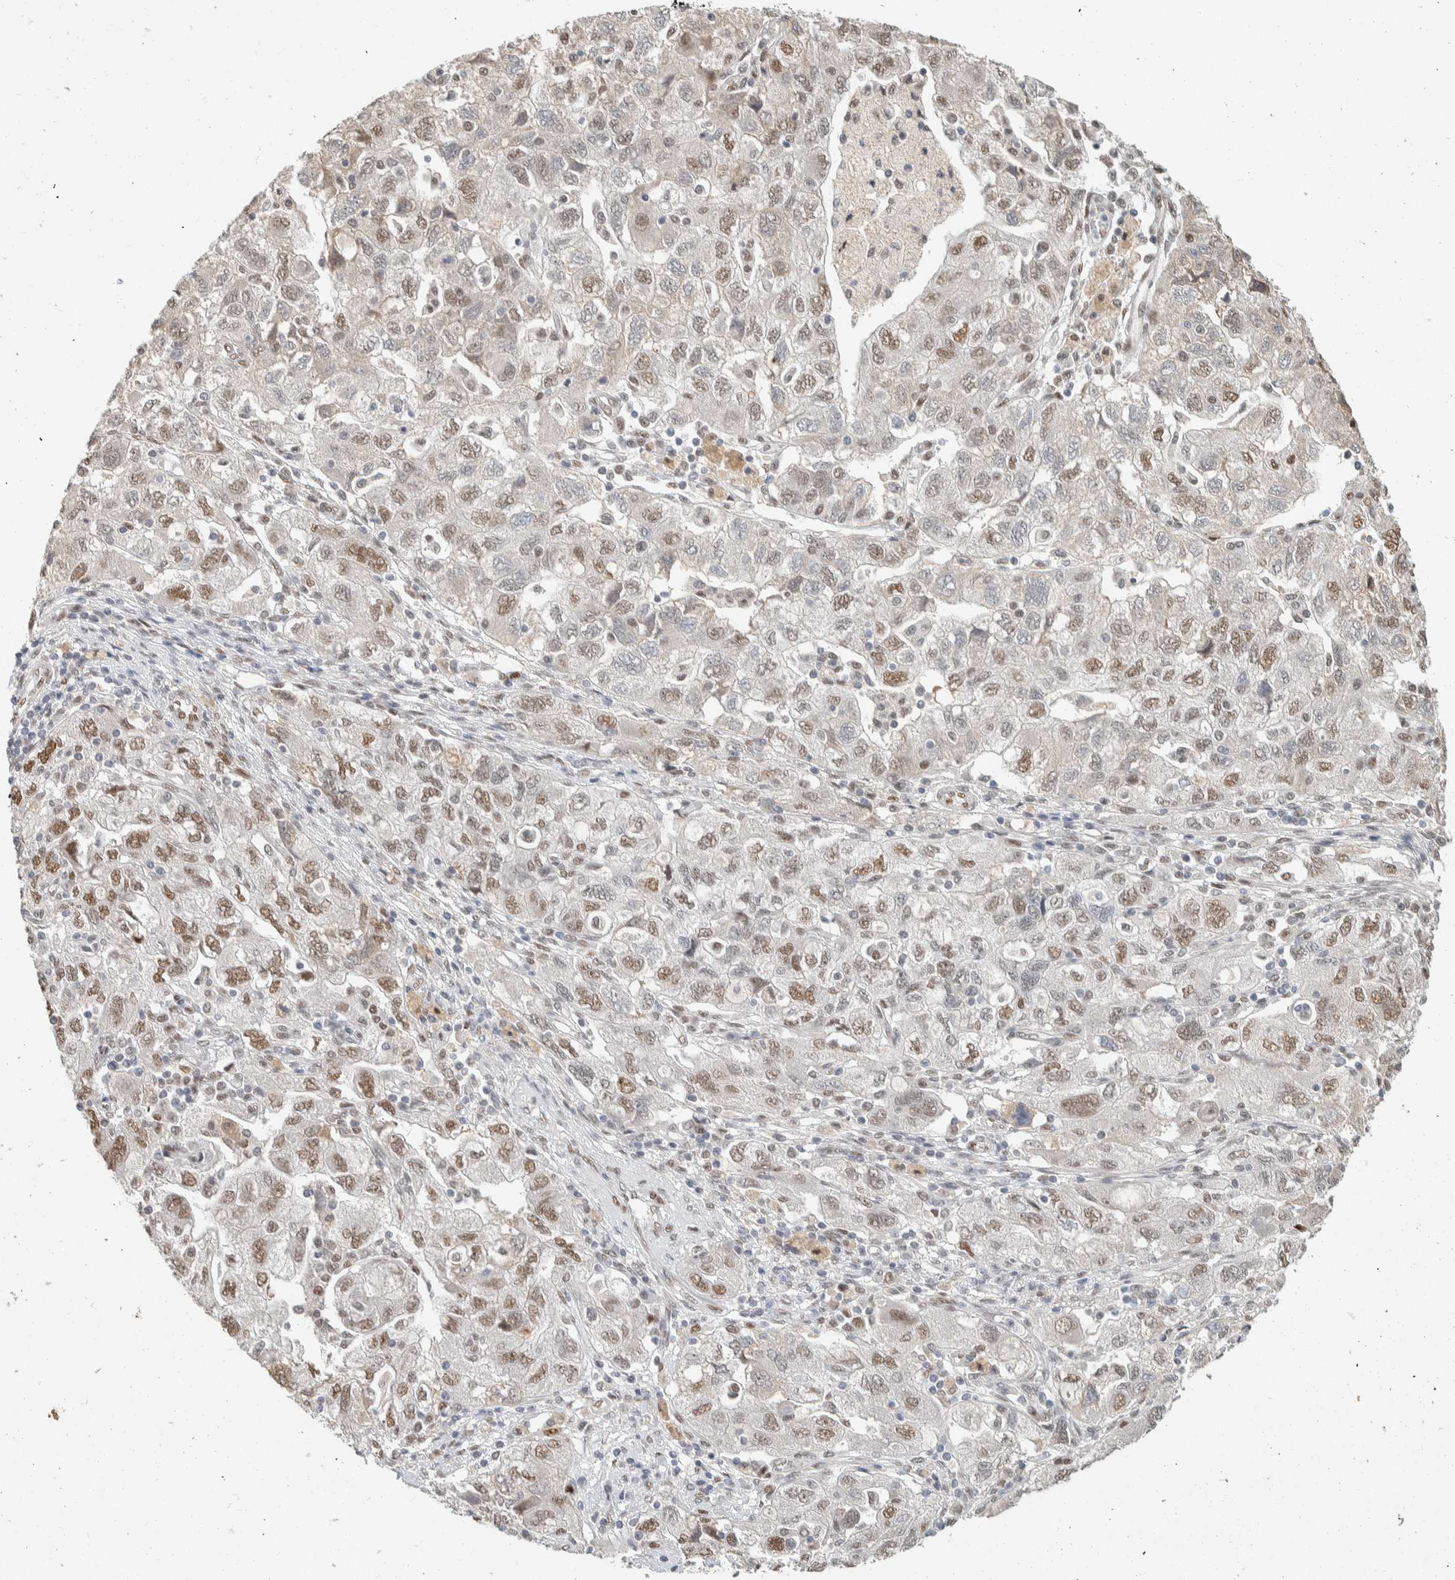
{"staining": {"intensity": "weak", "quantity": ">75%", "location": "nuclear"}, "tissue": "ovarian cancer", "cell_type": "Tumor cells", "image_type": "cancer", "snomed": [{"axis": "morphology", "description": "Carcinoma, NOS"}, {"axis": "morphology", "description": "Cystadenocarcinoma, serous, NOS"}, {"axis": "topography", "description": "Ovary"}], "caption": "Ovarian carcinoma tissue reveals weak nuclear expression in approximately >75% of tumor cells", "gene": "PUS7", "patient": {"sex": "female", "age": 69}}